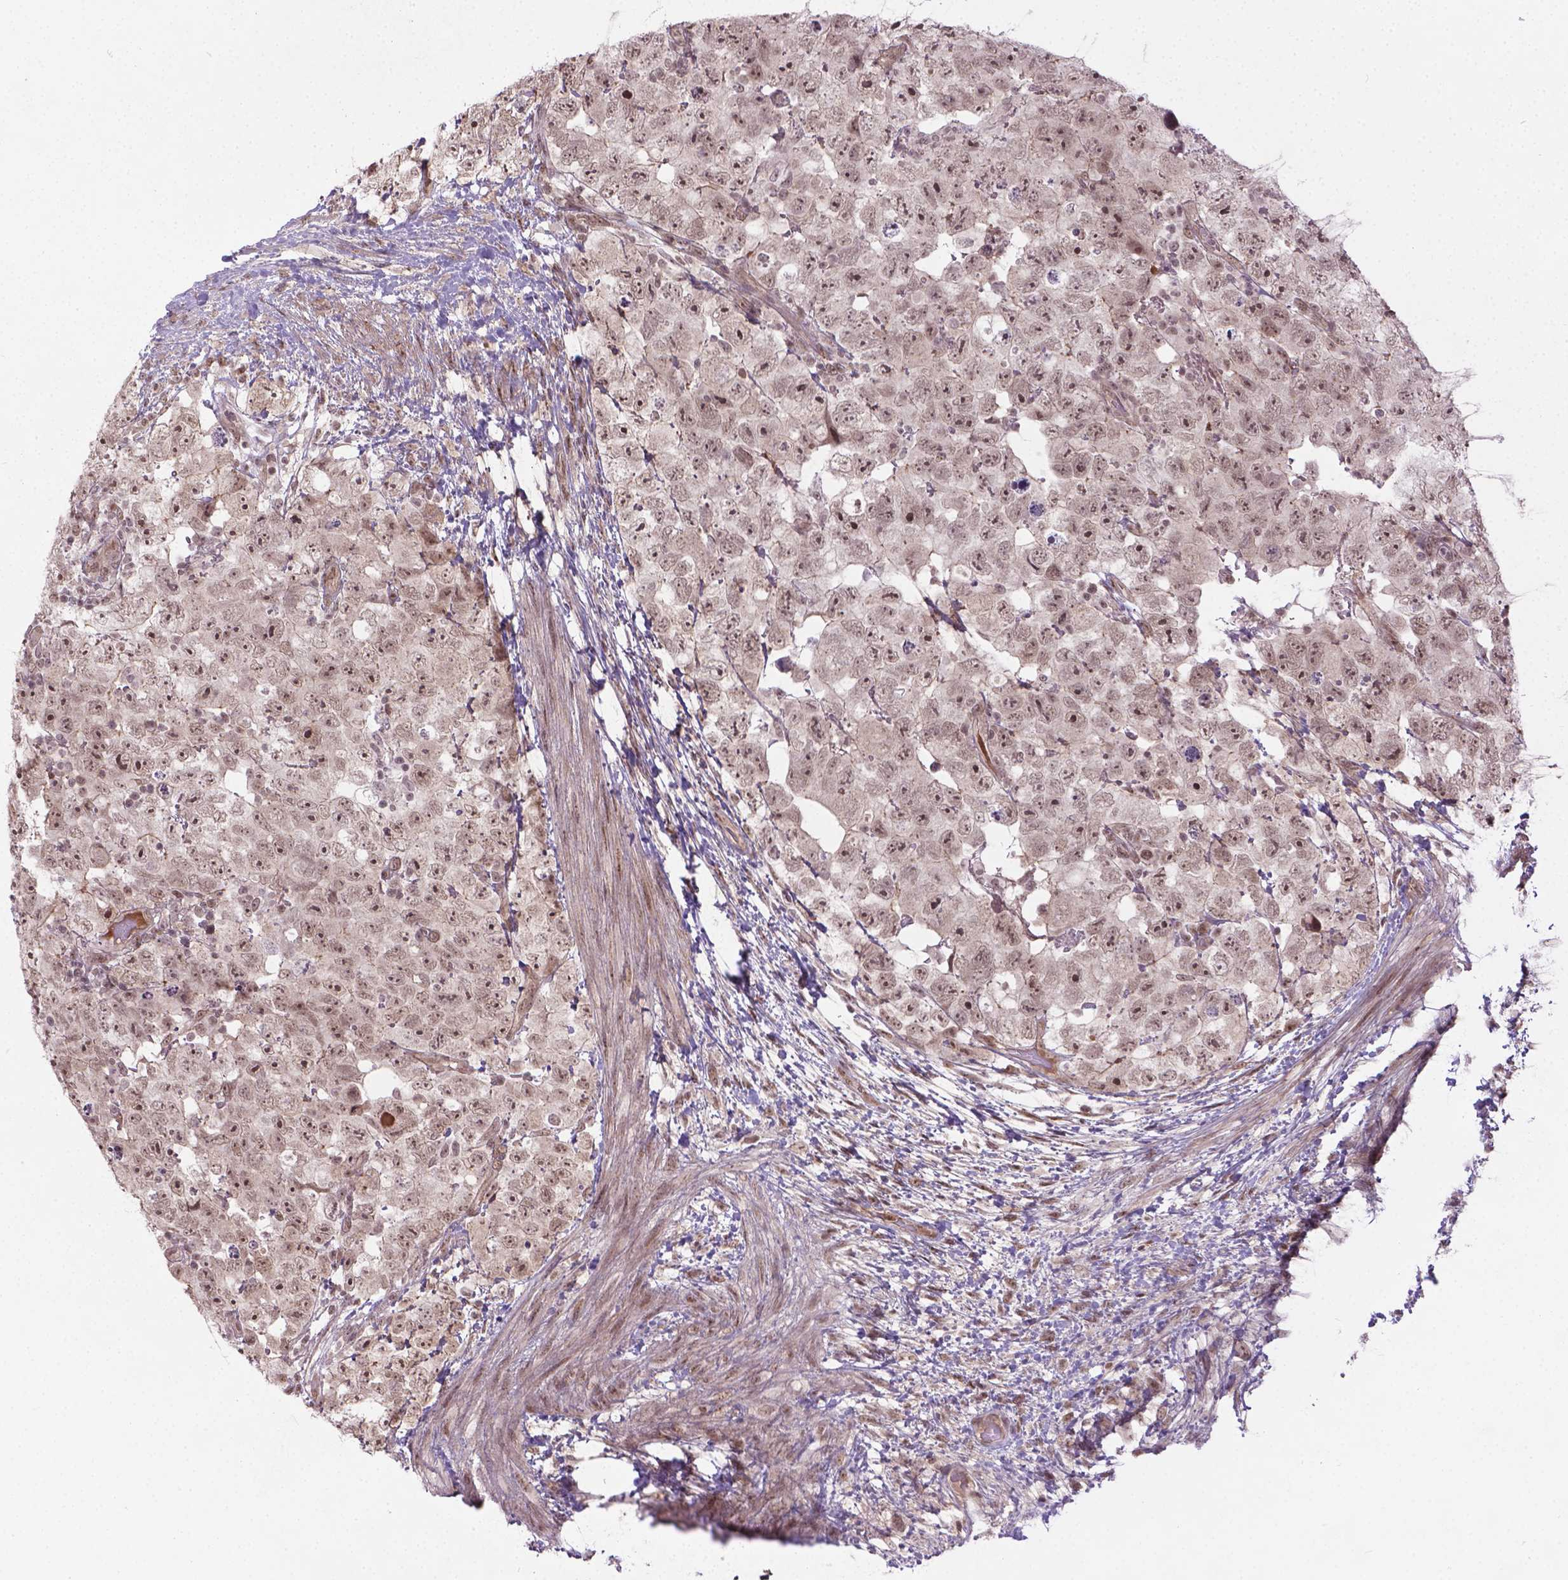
{"staining": {"intensity": "moderate", "quantity": ">75%", "location": "nuclear"}, "tissue": "testis cancer", "cell_type": "Tumor cells", "image_type": "cancer", "snomed": [{"axis": "morphology", "description": "Carcinoma, Embryonal, NOS"}, {"axis": "topography", "description": "Testis"}], "caption": "Testis cancer (embryonal carcinoma) stained with IHC demonstrates moderate nuclear staining in approximately >75% of tumor cells.", "gene": "ANKRD54", "patient": {"sex": "male", "age": 24}}